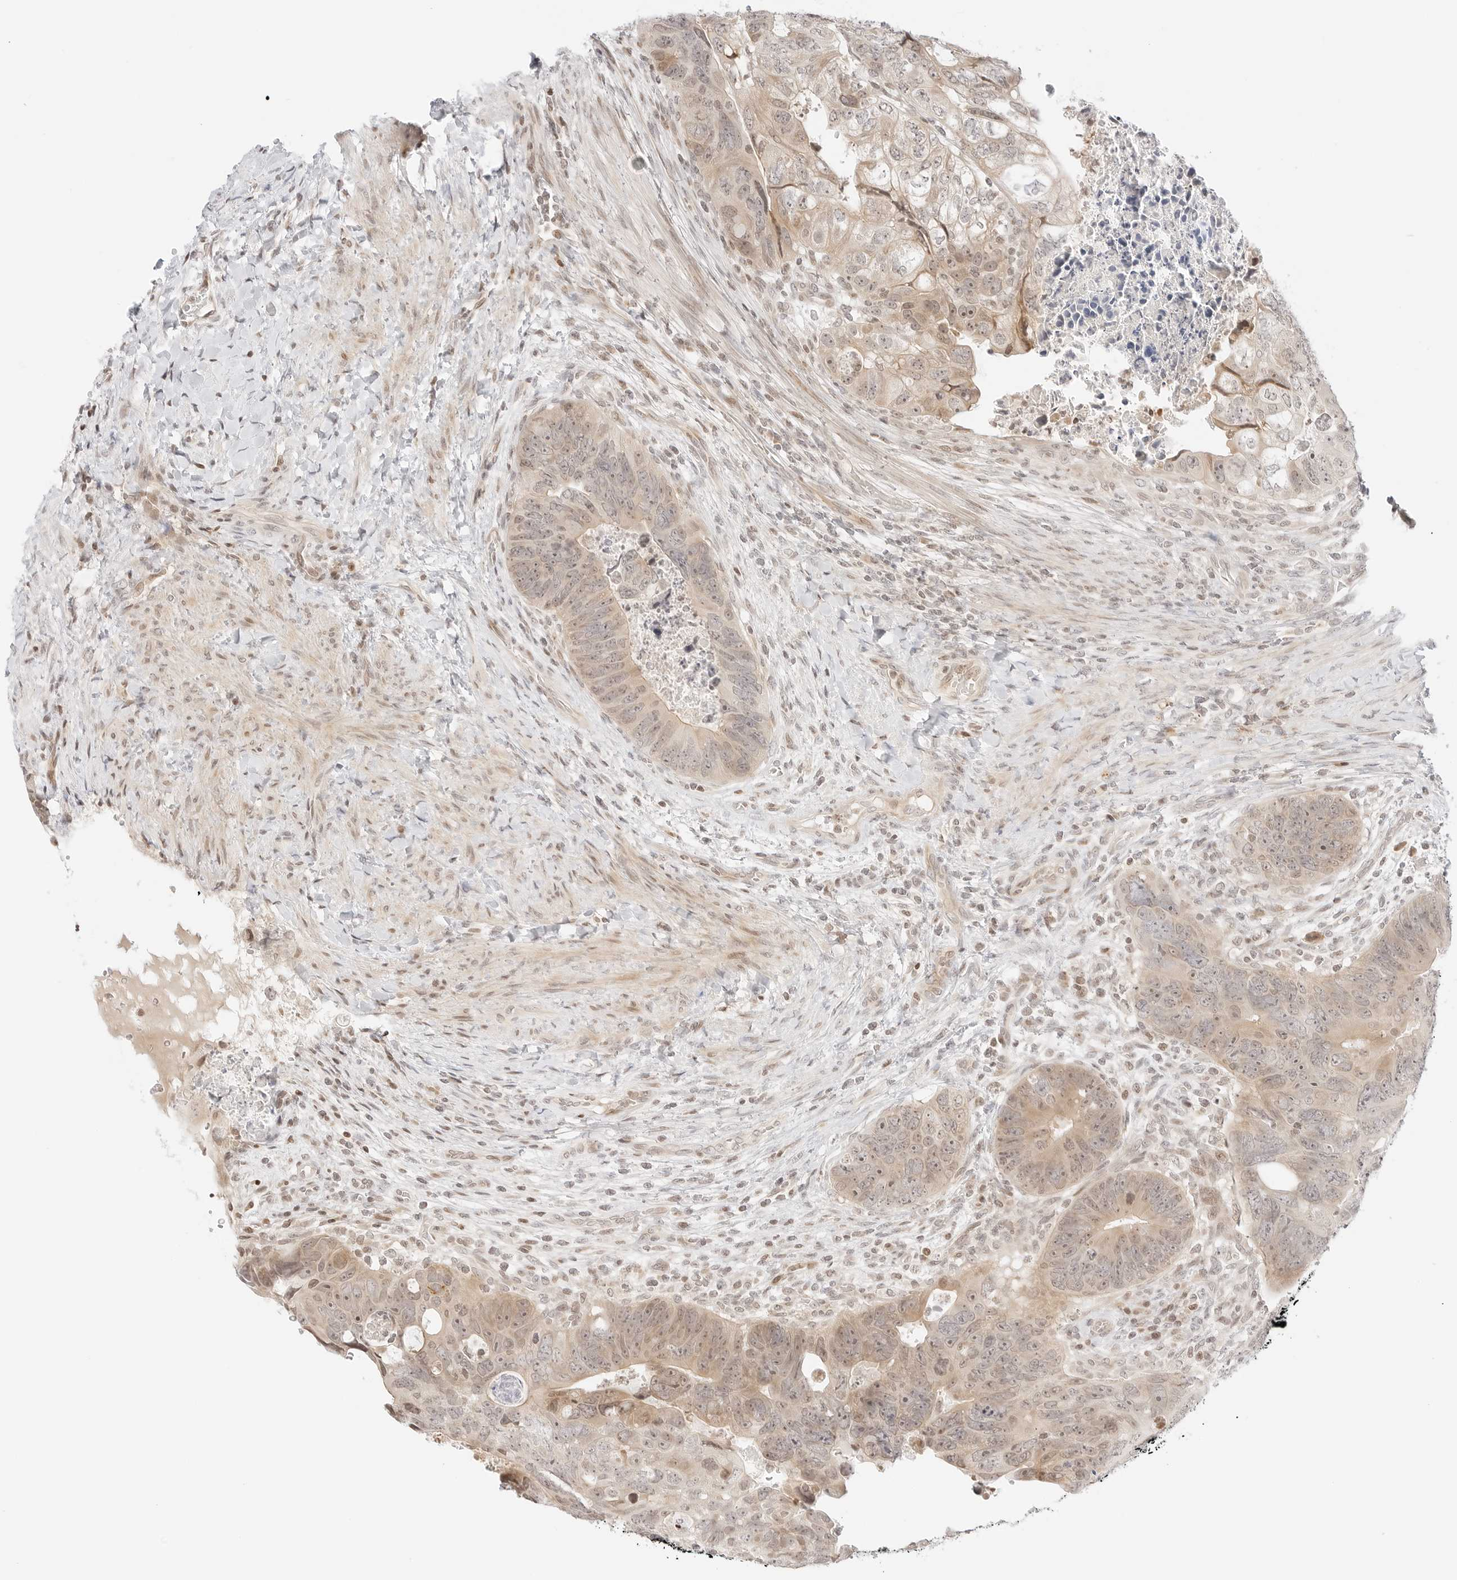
{"staining": {"intensity": "weak", "quantity": ">75%", "location": "cytoplasmic/membranous,nuclear"}, "tissue": "colorectal cancer", "cell_type": "Tumor cells", "image_type": "cancer", "snomed": [{"axis": "morphology", "description": "Adenocarcinoma, NOS"}, {"axis": "topography", "description": "Rectum"}], "caption": "Brown immunohistochemical staining in human colorectal cancer shows weak cytoplasmic/membranous and nuclear expression in approximately >75% of tumor cells.", "gene": "RPS6KL1", "patient": {"sex": "male", "age": 59}}